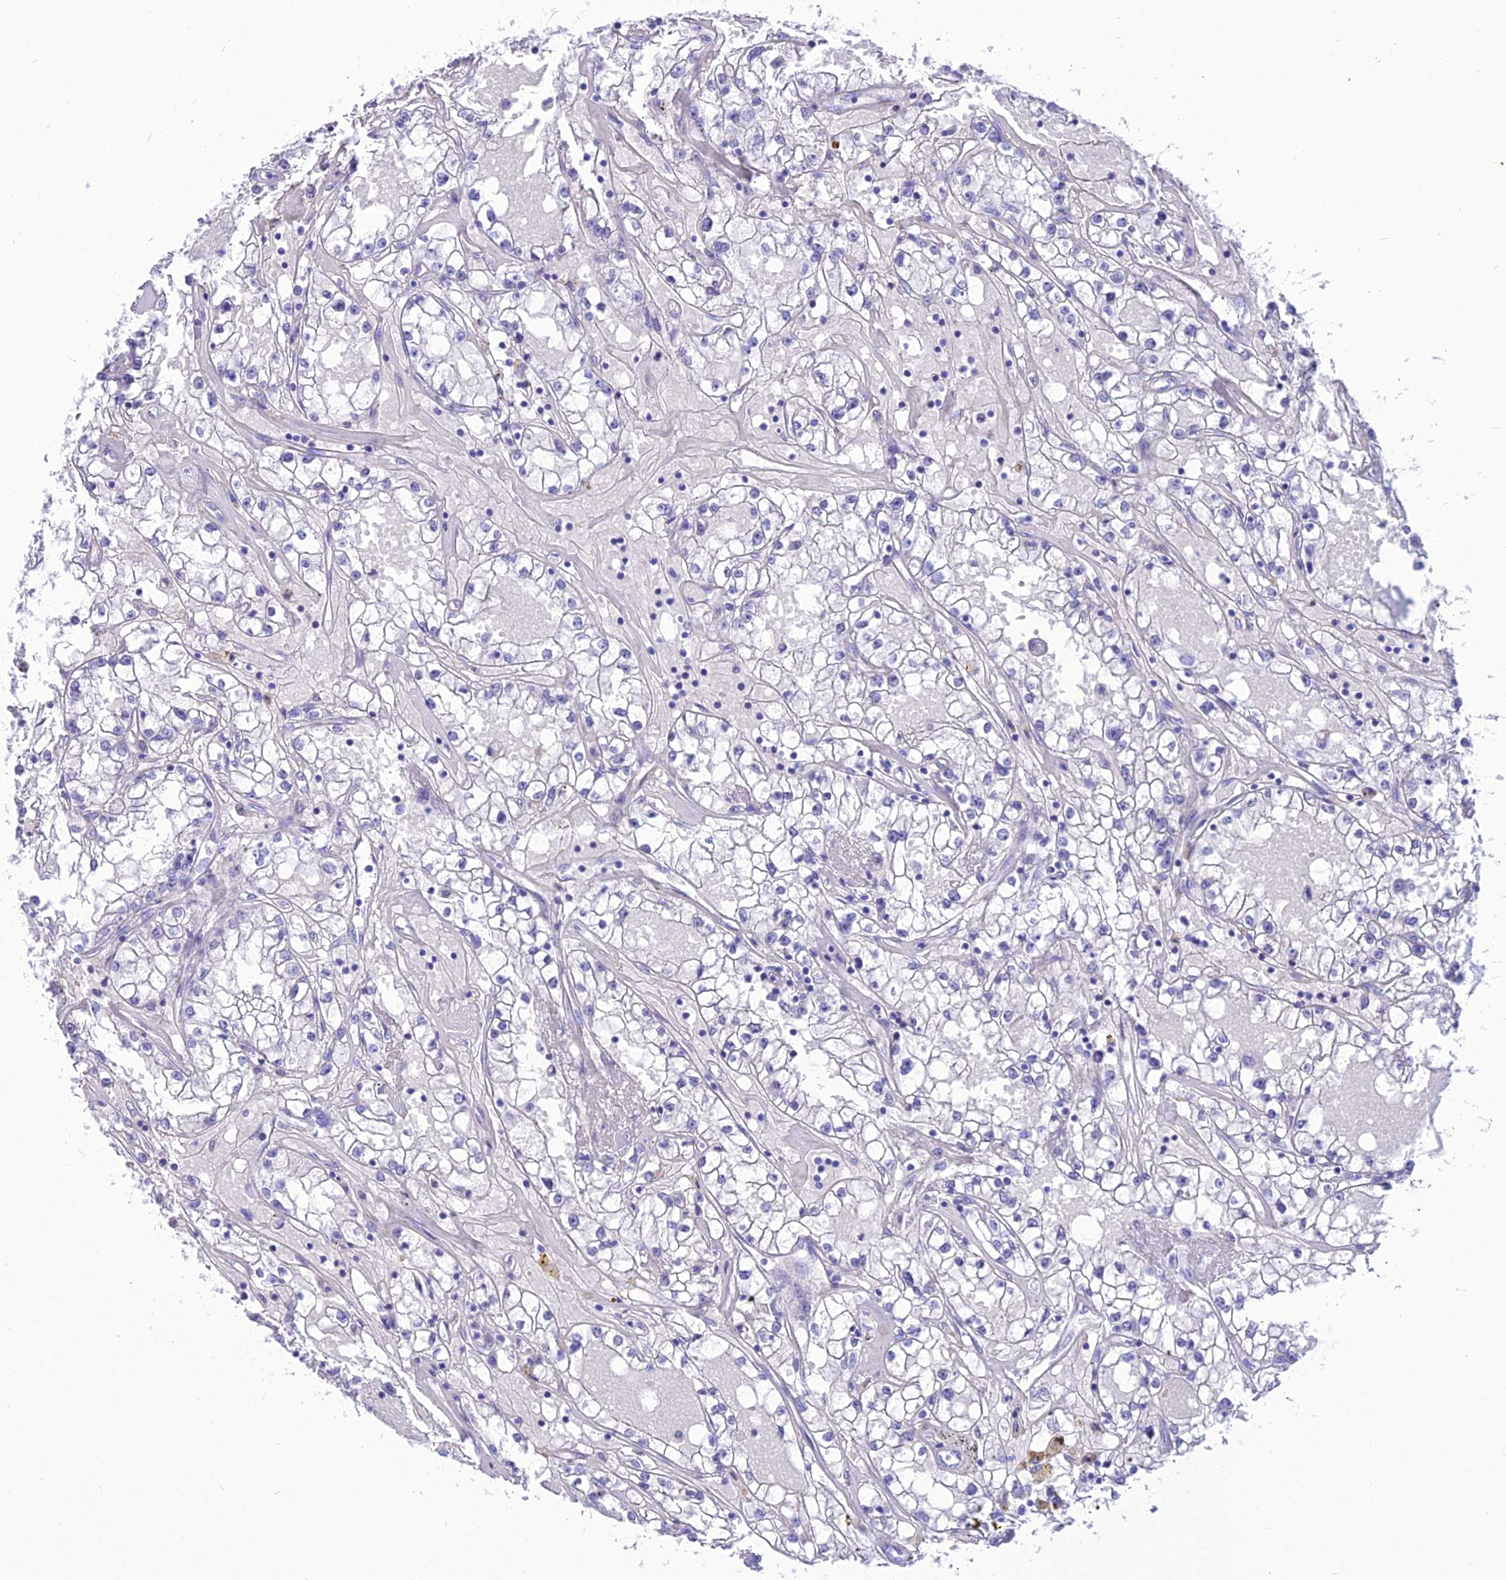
{"staining": {"intensity": "negative", "quantity": "none", "location": "none"}, "tissue": "renal cancer", "cell_type": "Tumor cells", "image_type": "cancer", "snomed": [{"axis": "morphology", "description": "Adenocarcinoma, NOS"}, {"axis": "topography", "description": "Kidney"}], "caption": "Renal adenocarcinoma was stained to show a protein in brown. There is no significant expression in tumor cells. (Brightfield microscopy of DAB immunohistochemistry at high magnification).", "gene": "PNMA5", "patient": {"sex": "male", "age": 56}}